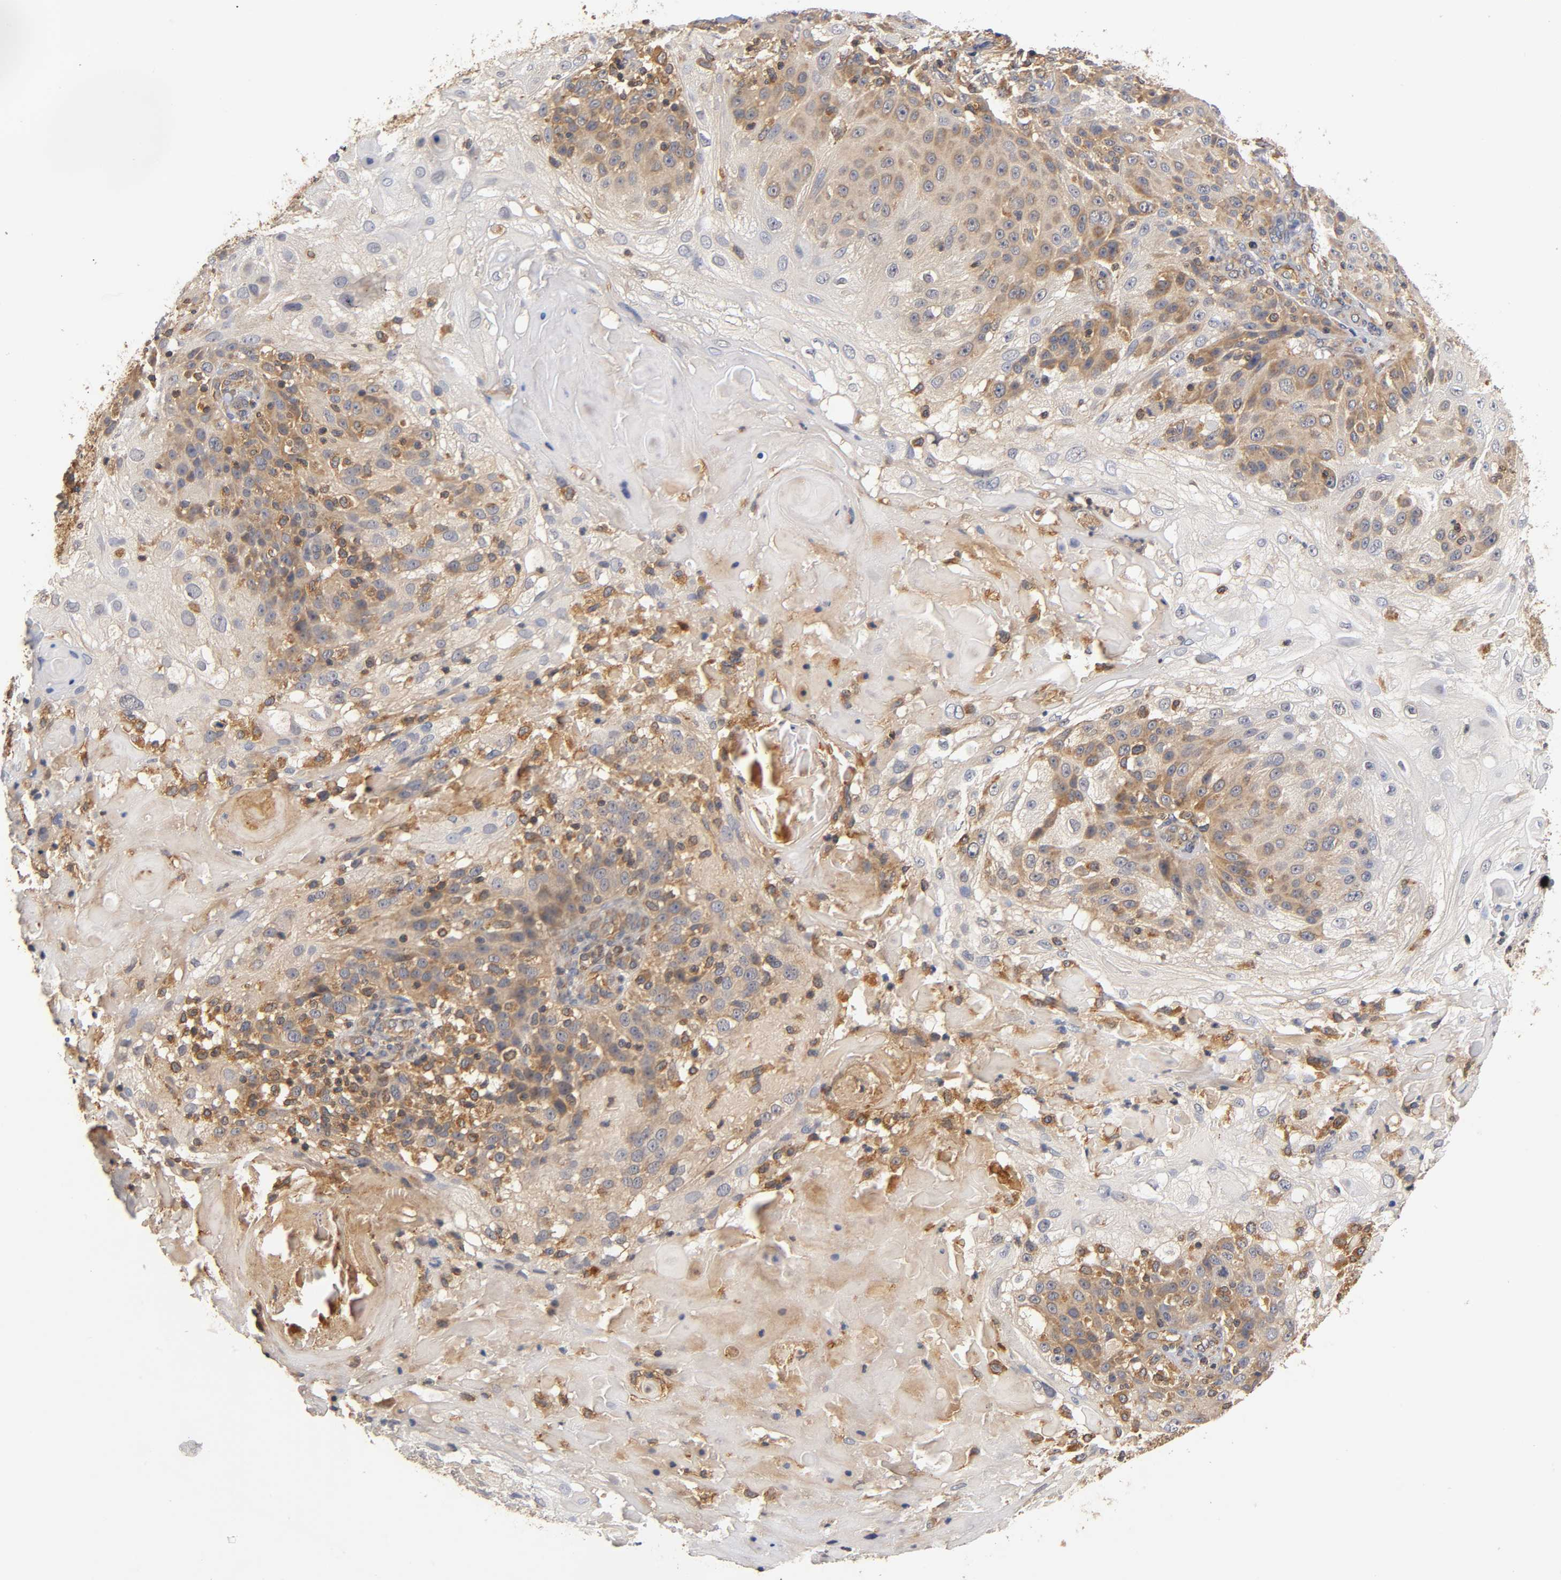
{"staining": {"intensity": "moderate", "quantity": ">75%", "location": "cytoplasmic/membranous"}, "tissue": "skin cancer", "cell_type": "Tumor cells", "image_type": "cancer", "snomed": [{"axis": "morphology", "description": "Normal tissue, NOS"}, {"axis": "morphology", "description": "Squamous cell carcinoma, NOS"}, {"axis": "topography", "description": "Skin"}], "caption": "A medium amount of moderate cytoplasmic/membranous positivity is appreciated in about >75% of tumor cells in skin squamous cell carcinoma tissue.", "gene": "SCAP", "patient": {"sex": "female", "age": 83}}